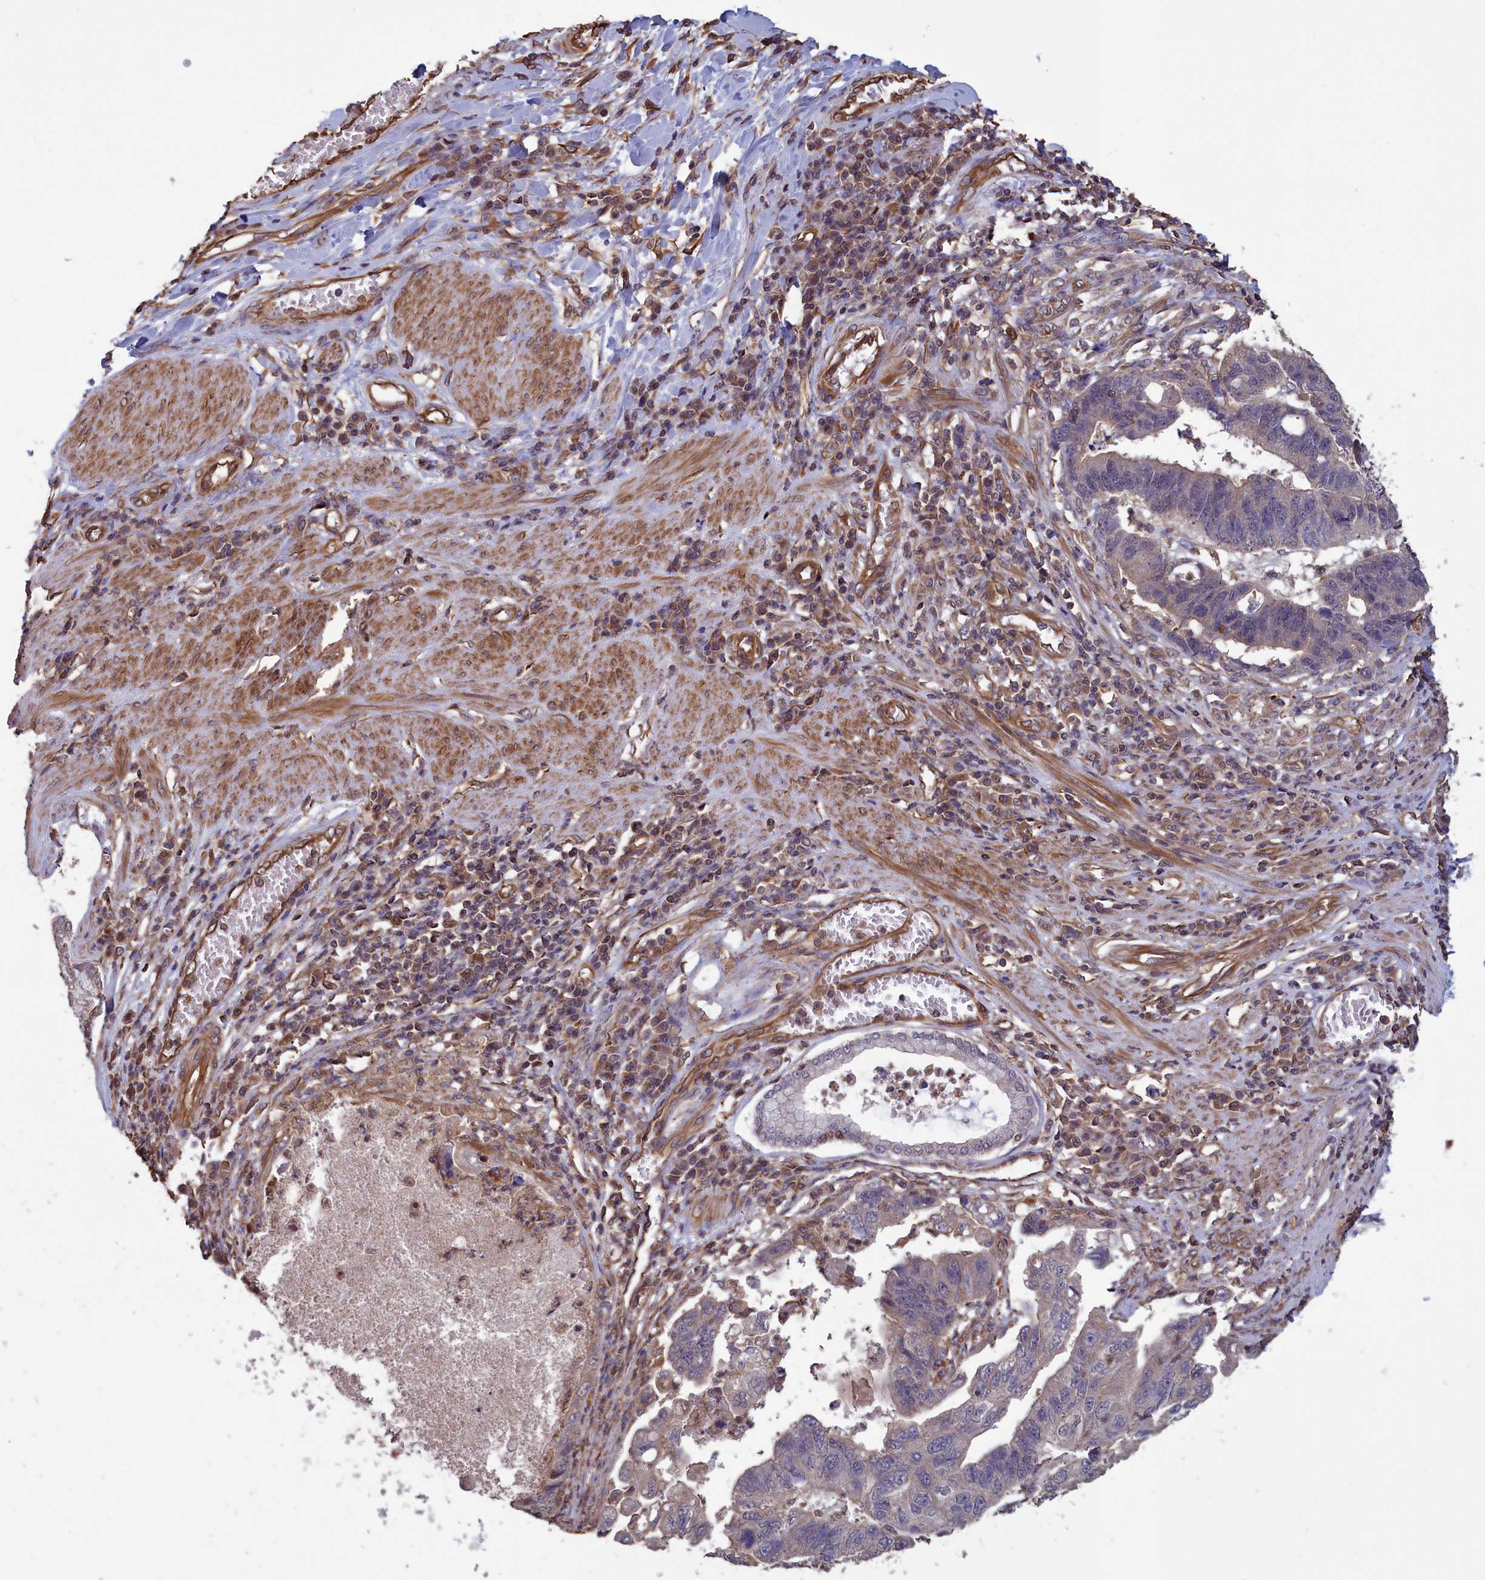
{"staining": {"intensity": "weak", "quantity": "<25%", "location": "cytoplasmic/membranous"}, "tissue": "stomach cancer", "cell_type": "Tumor cells", "image_type": "cancer", "snomed": [{"axis": "morphology", "description": "Adenocarcinoma, NOS"}, {"axis": "topography", "description": "Stomach"}], "caption": "Immunohistochemical staining of stomach cancer (adenocarcinoma) demonstrates no significant positivity in tumor cells. (Stains: DAB immunohistochemistry (IHC) with hematoxylin counter stain, Microscopy: brightfield microscopy at high magnification).", "gene": "DAPK3", "patient": {"sex": "male", "age": 59}}